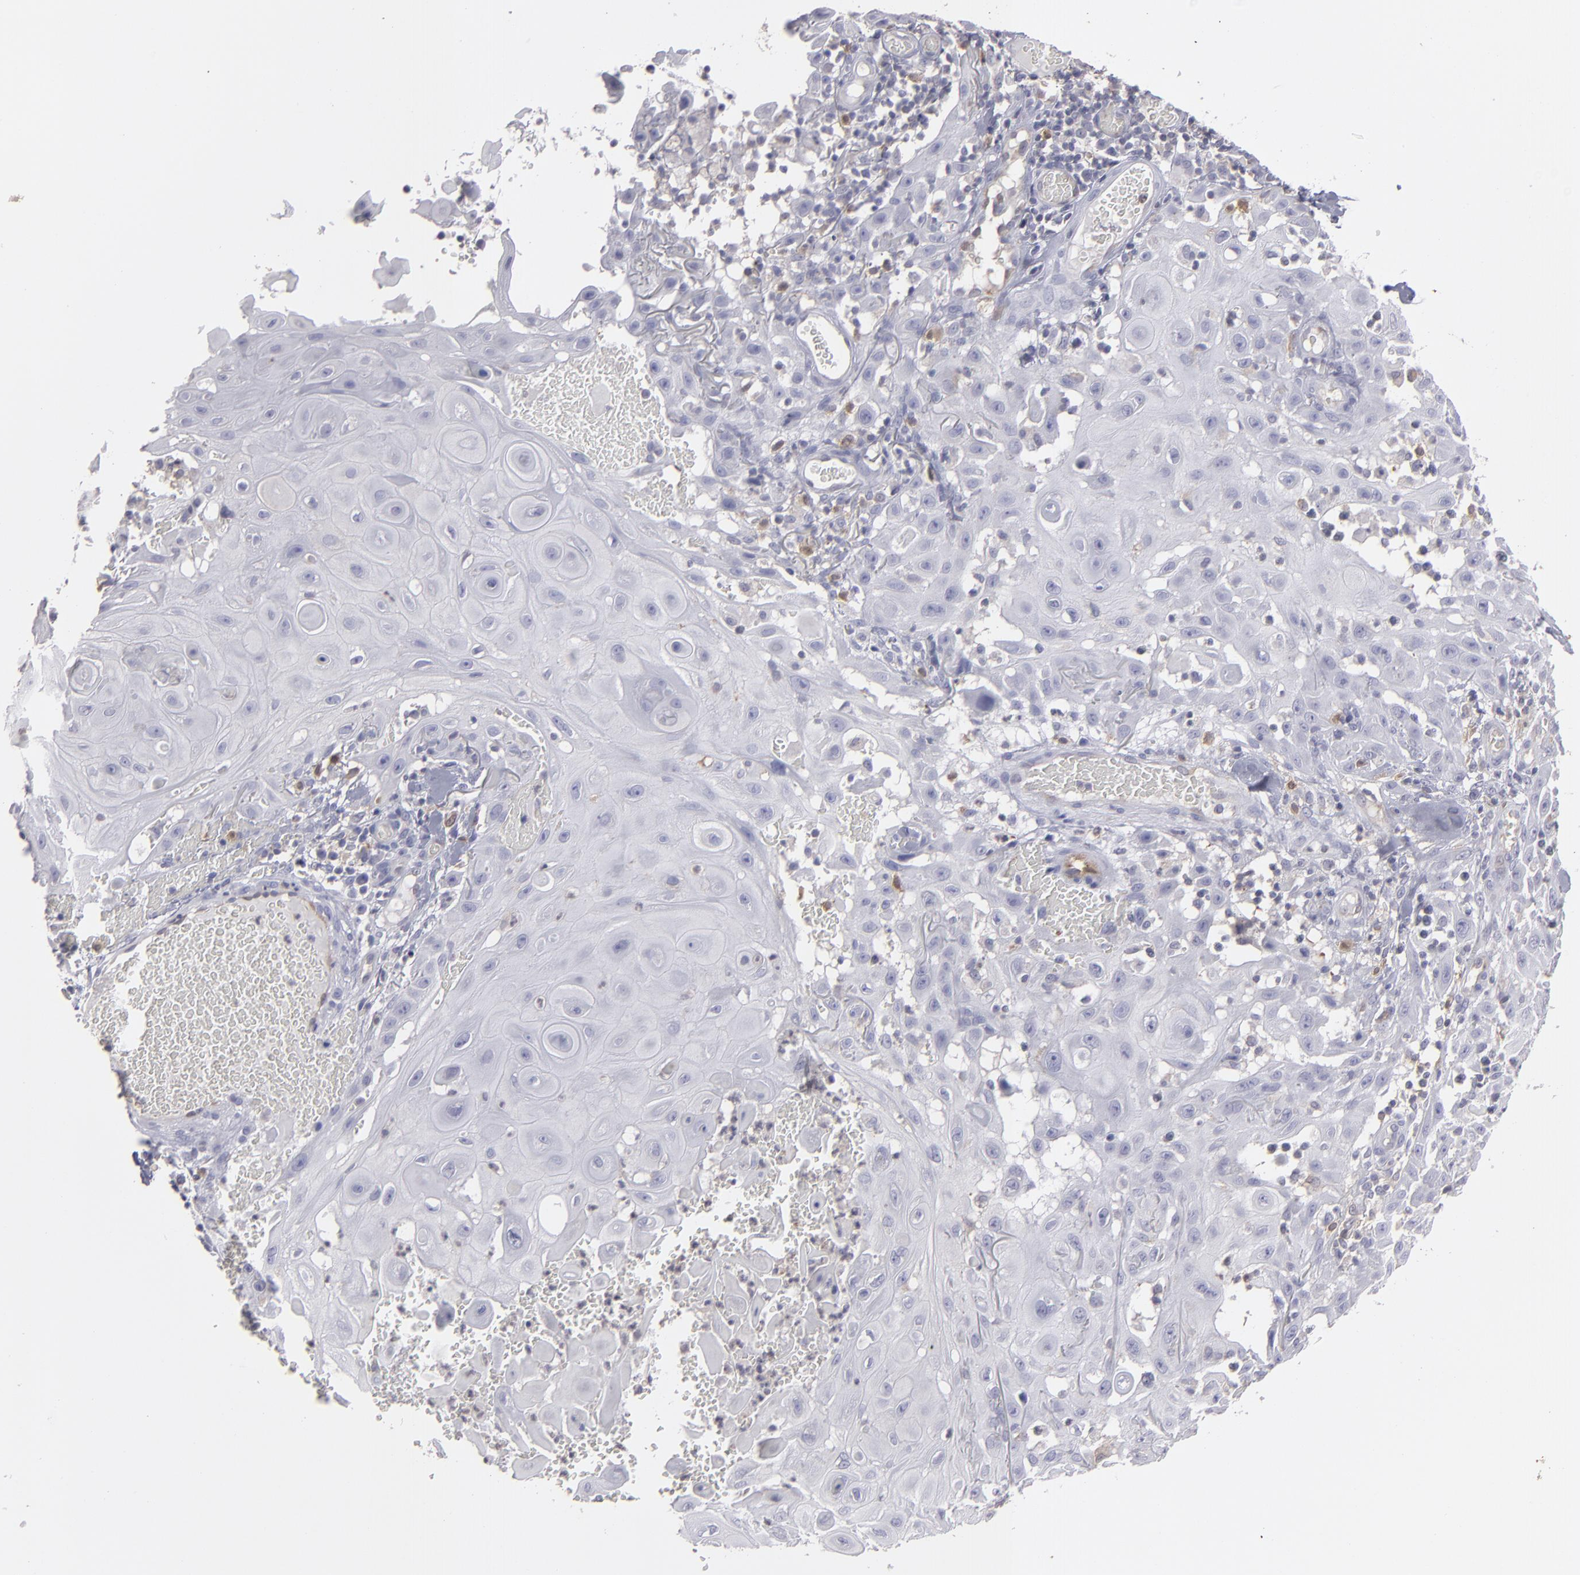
{"staining": {"intensity": "negative", "quantity": "none", "location": "none"}, "tissue": "skin cancer", "cell_type": "Tumor cells", "image_type": "cancer", "snomed": [{"axis": "morphology", "description": "Squamous cell carcinoma, NOS"}, {"axis": "topography", "description": "Skin"}], "caption": "This is an IHC image of human skin cancer (squamous cell carcinoma). There is no expression in tumor cells.", "gene": "SEMA3G", "patient": {"sex": "male", "age": 24}}